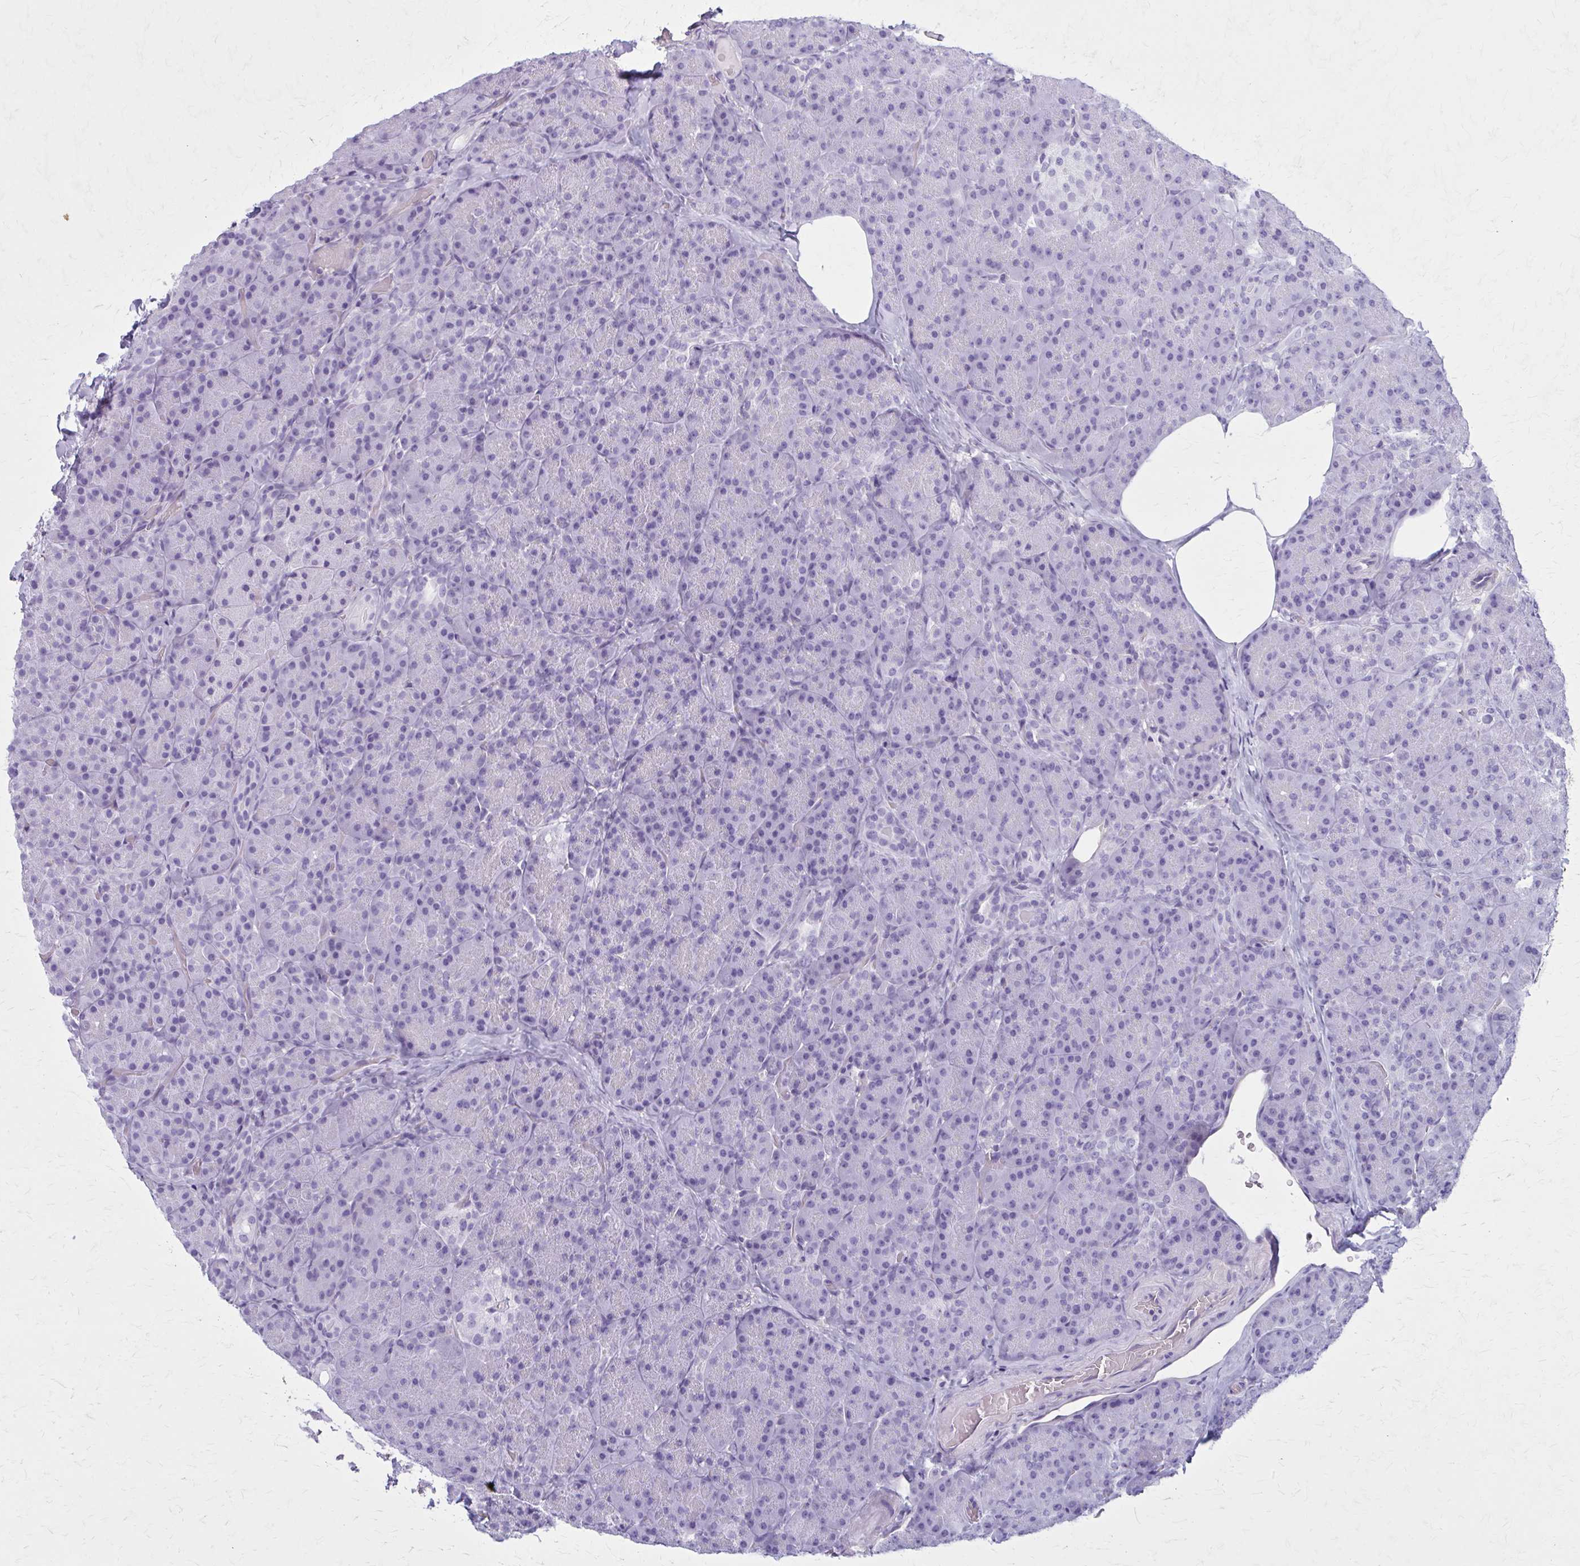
{"staining": {"intensity": "negative", "quantity": "none", "location": "none"}, "tissue": "pancreas", "cell_type": "Exocrine glandular cells", "image_type": "normal", "snomed": [{"axis": "morphology", "description": "Normal tissue, NOS"}, {"axis": "topography", "description": "Pancreas"}], "caption": "IHC photomicrograph of unremarkable pancreas stained for a protein (brown), which demonstrates no positivity in exocrine glandular cells.", "gene": "GFAP", "patient": {"sex": "male", "age": 57}}